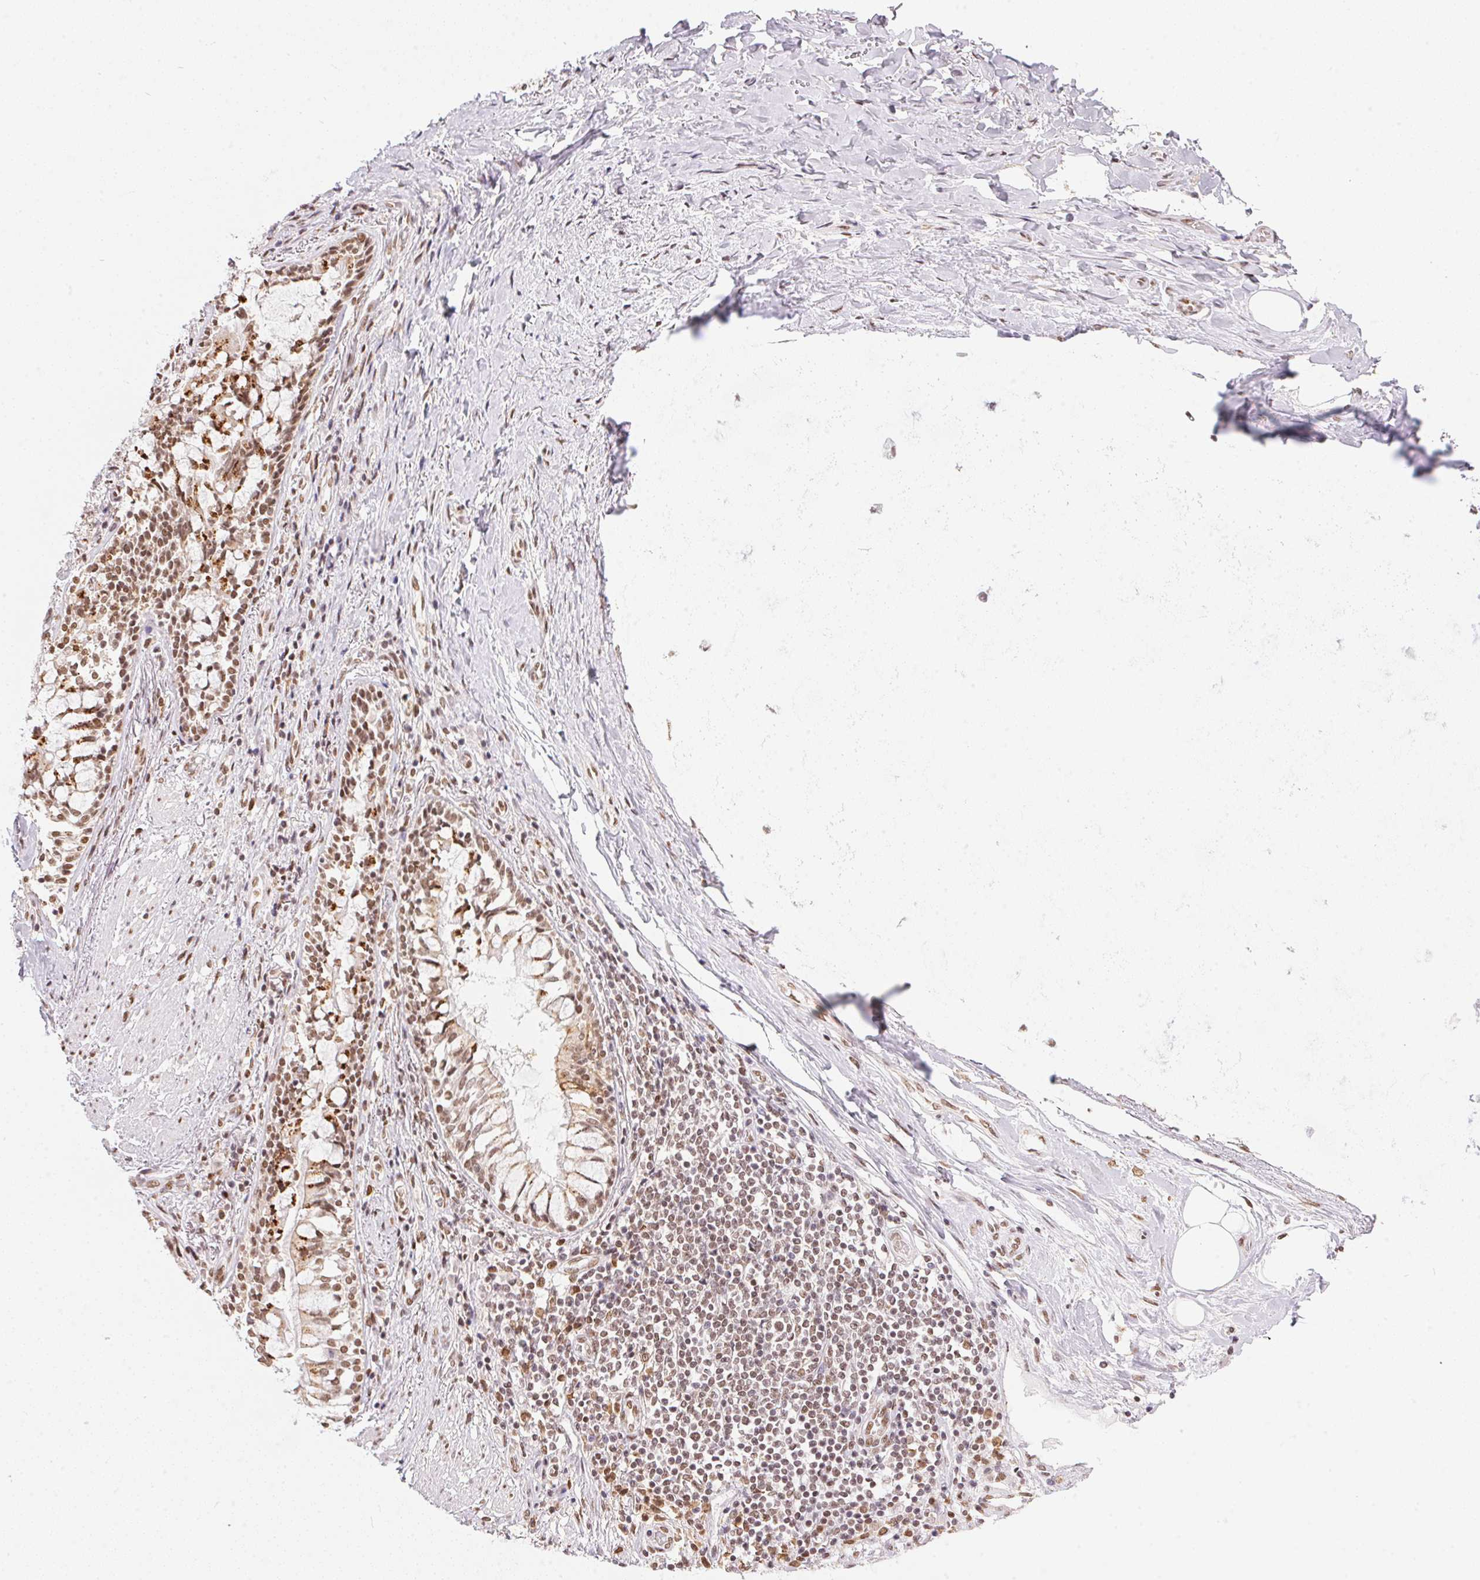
{"staining": {"intensity": "moderate", "quantity": ">75%", "location": "nuclear"}, "tissue": "soft tissue", "cell_type": "Fibroblasts", "image_type": "normal", "snomed": [{"axis": "morphology", "description": "Normal tissue, NOS"}, {"axis": "topography", "description": "Cartilage tissue"}, {"axis": "topography", "description": "Bronchus"}], "caption": "Fibroblasts show medium levels of moderate nuclear expression in about >75% of cells in benign human soft tissue.", "gene": "NFE2L1", "patient": {"sex": "male", "age": 64}}